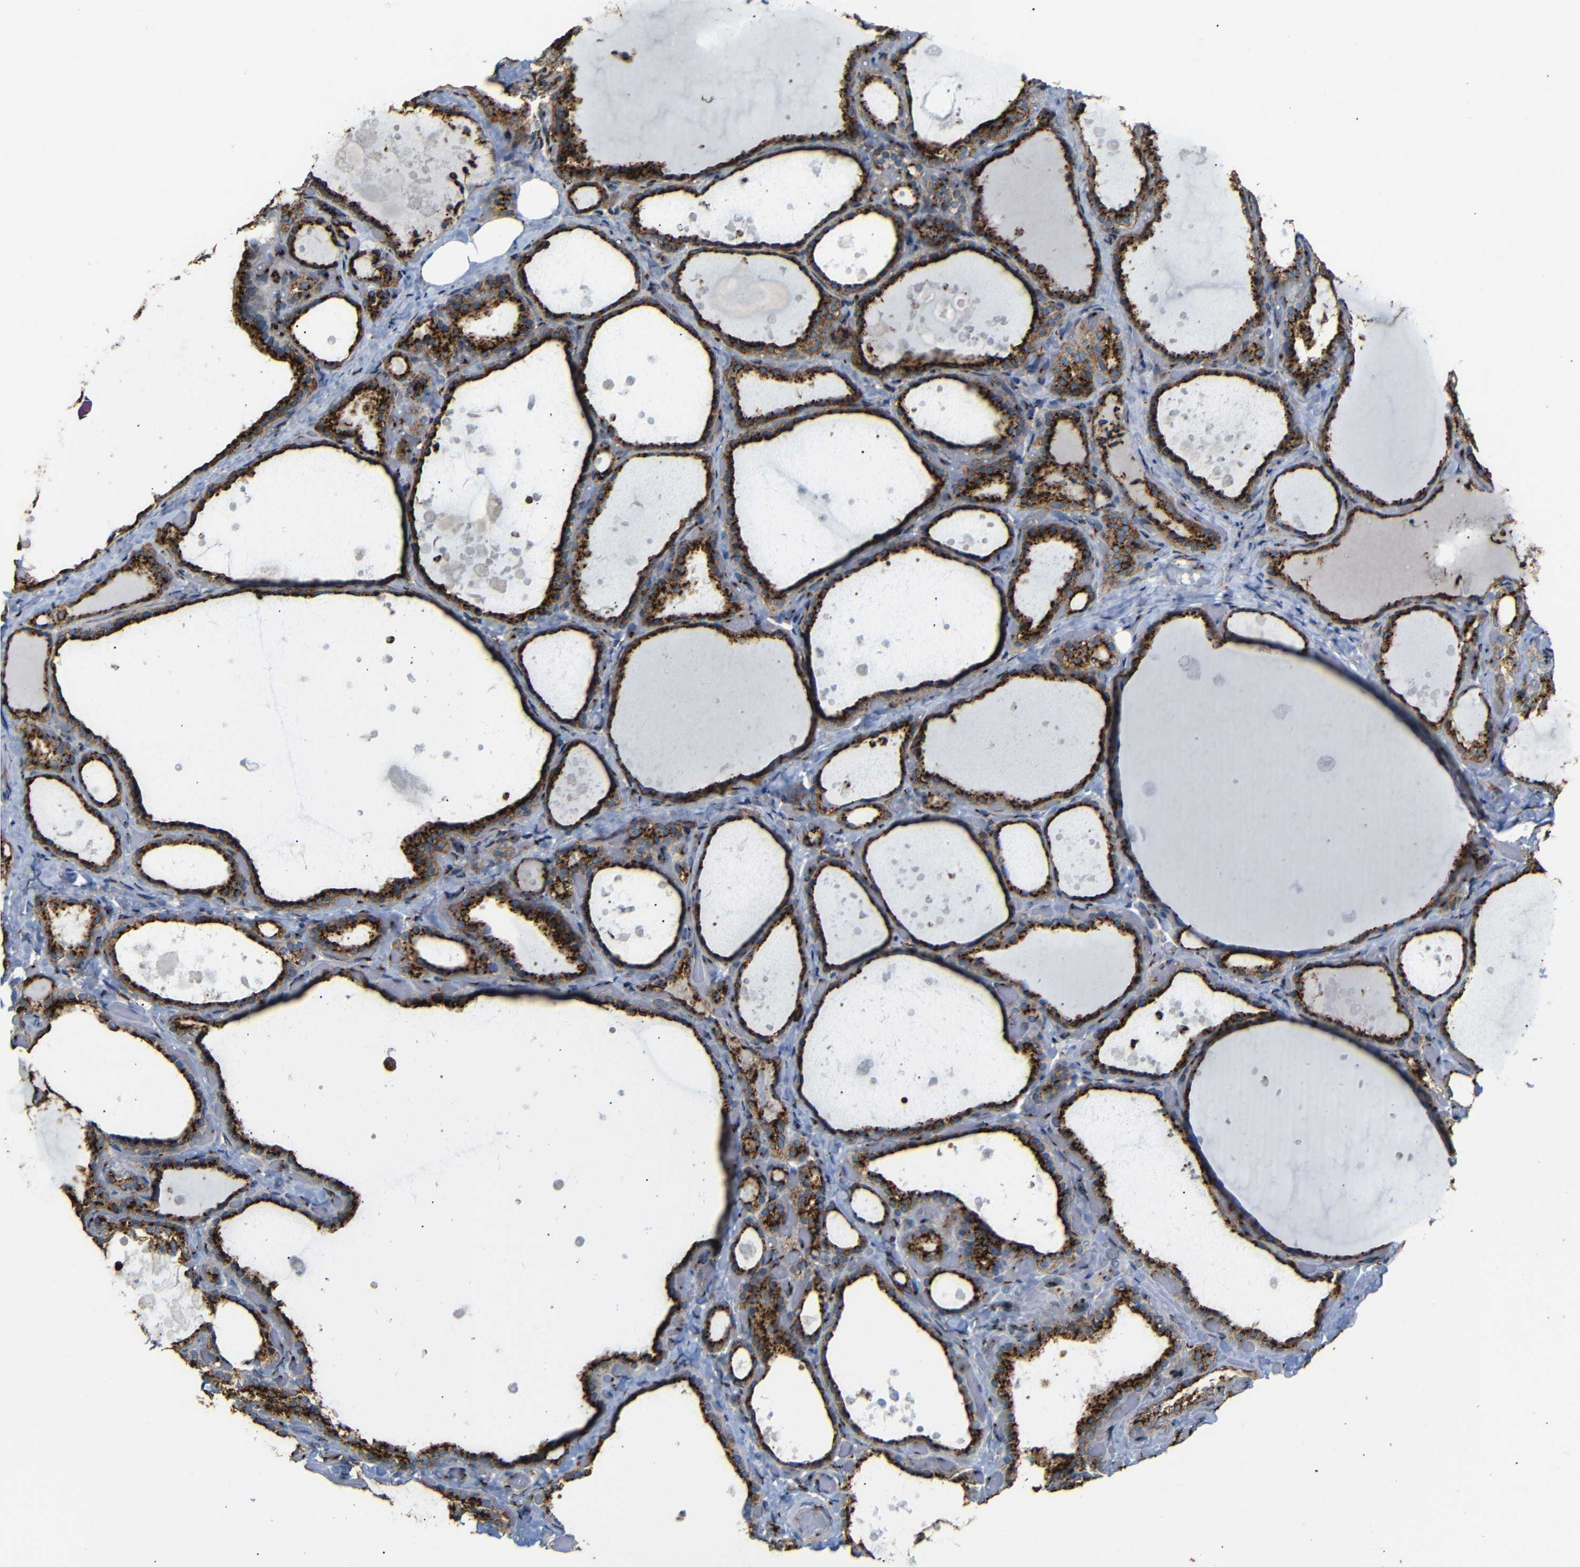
{"staining": {"intensity": "strong", "quantity": ">75%", "location": "cytoplasmic/membranous"}, "tissue": "thyroid gland", "cell_type": "Glandular cells", "image_type": "normal", "snomed": [{"axis": "morphology", "description": "Normal tissue, NOS"}, {"axis": "topography", "description": "Thyroid gland"}], "caption": "This image demonstrates immunohistochemistry (IHC) staining of normal thyroid gland, with high strong cytoplasmic/membranous positivity in about >75% of glandular cells.", "gene": "TGOLN2", "patient": {"sex": "female", "age": 44}}